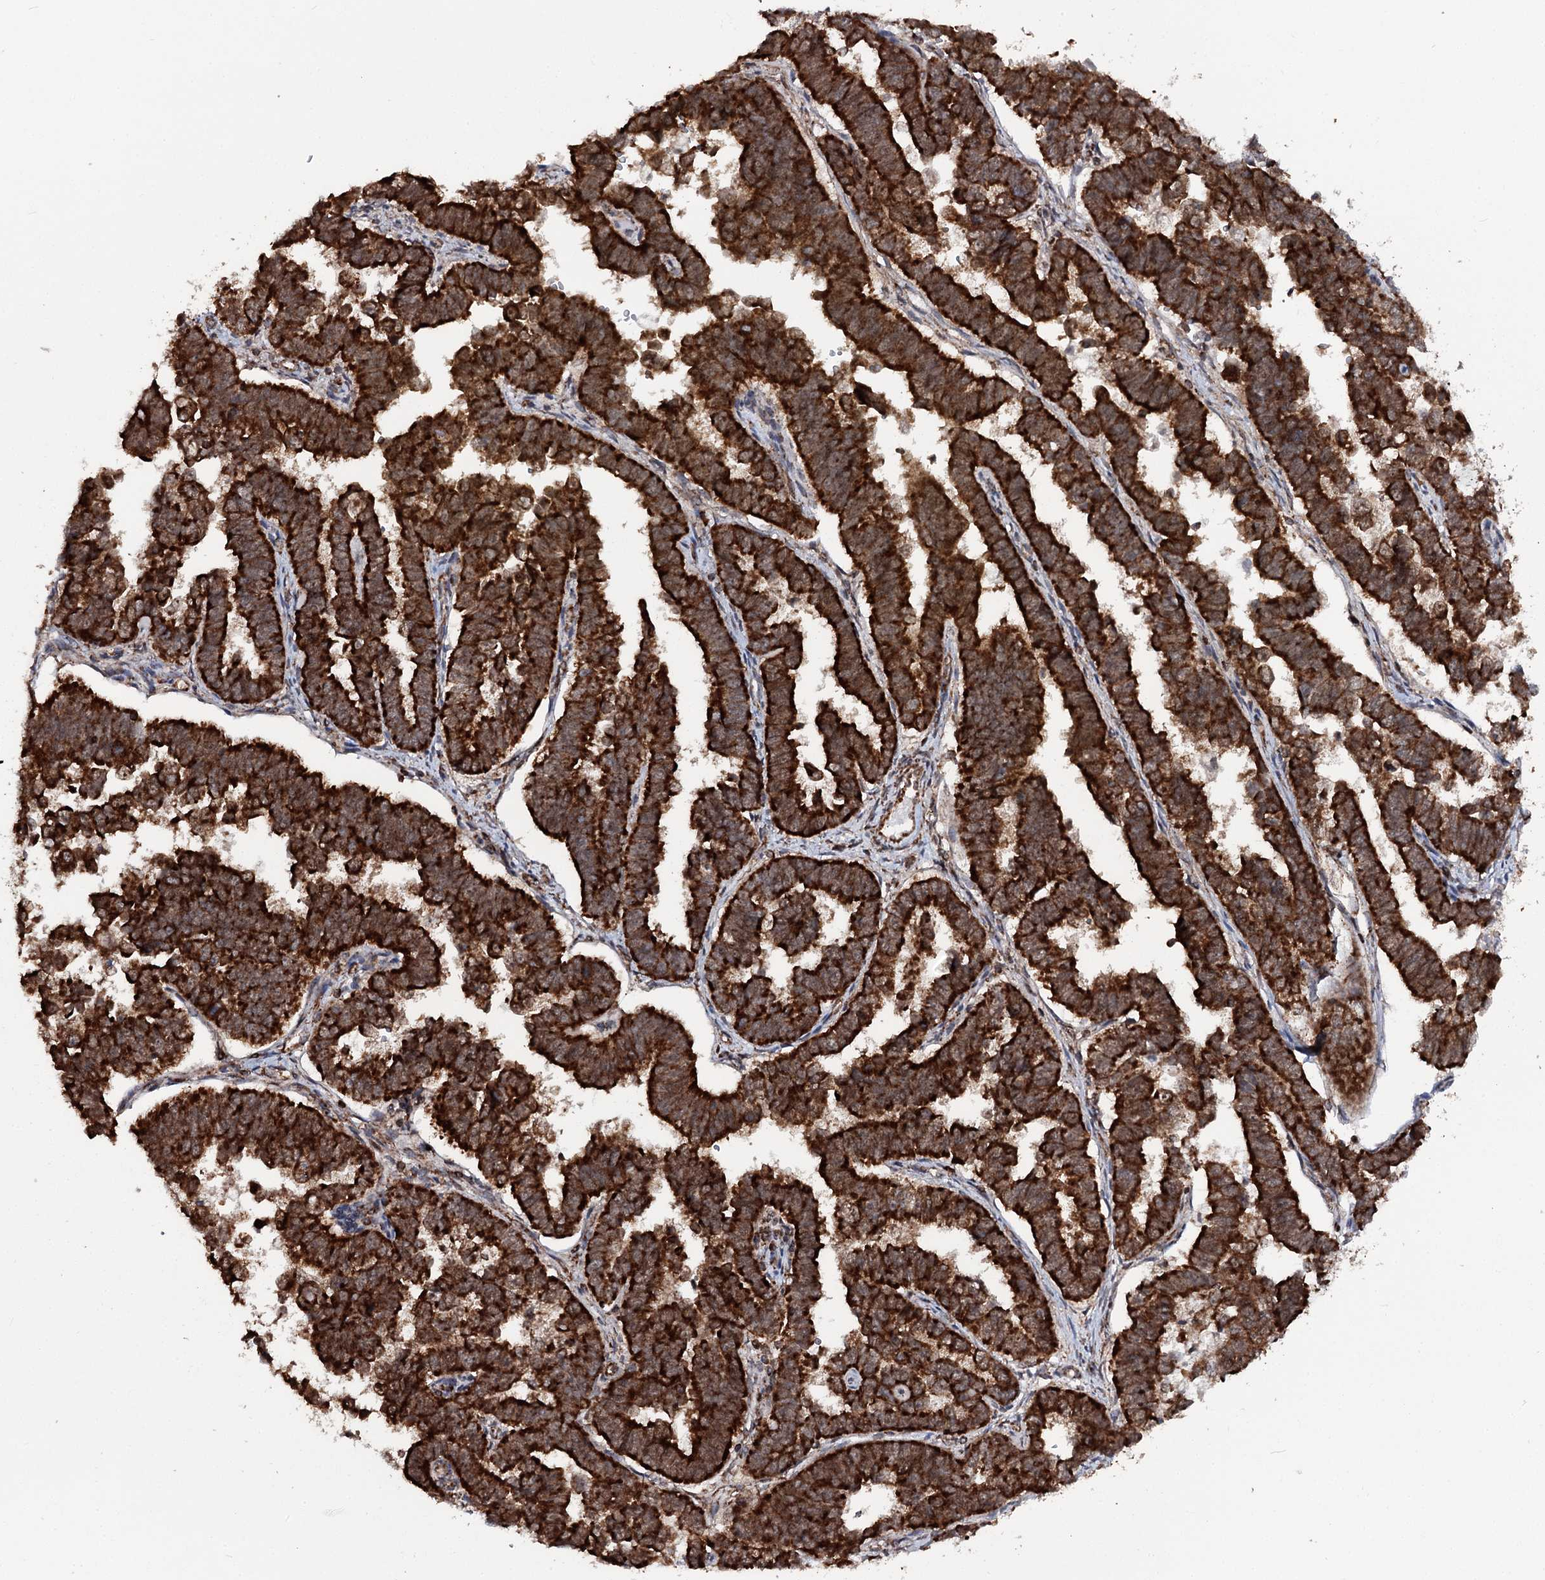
{"staining": {"intensity": "strong", "quantity": ">75%", "location": "cytoplasmic/membranous"}, "tissue": "endometrial cancer", "cell_type": "Tumor cells", "image_type": "cancer", "snomed": [{"axis": "morphology", "description": "Adenocarcinoma, NOS"}, {"axis": "topography", "description": "Endometrium"}], "caption": "This photomicrograph demonstrates endometrial adenocarcinoma stained with immunohistochemistry (IHC) to label a protein in brown. The cytoplasmic/membranous of tumor cells show strong positivity for the protein. Nuclei are counter-stained blue.", "gene": "FGFR1OP2", "patient": {"sex": "female", "age": 75}}